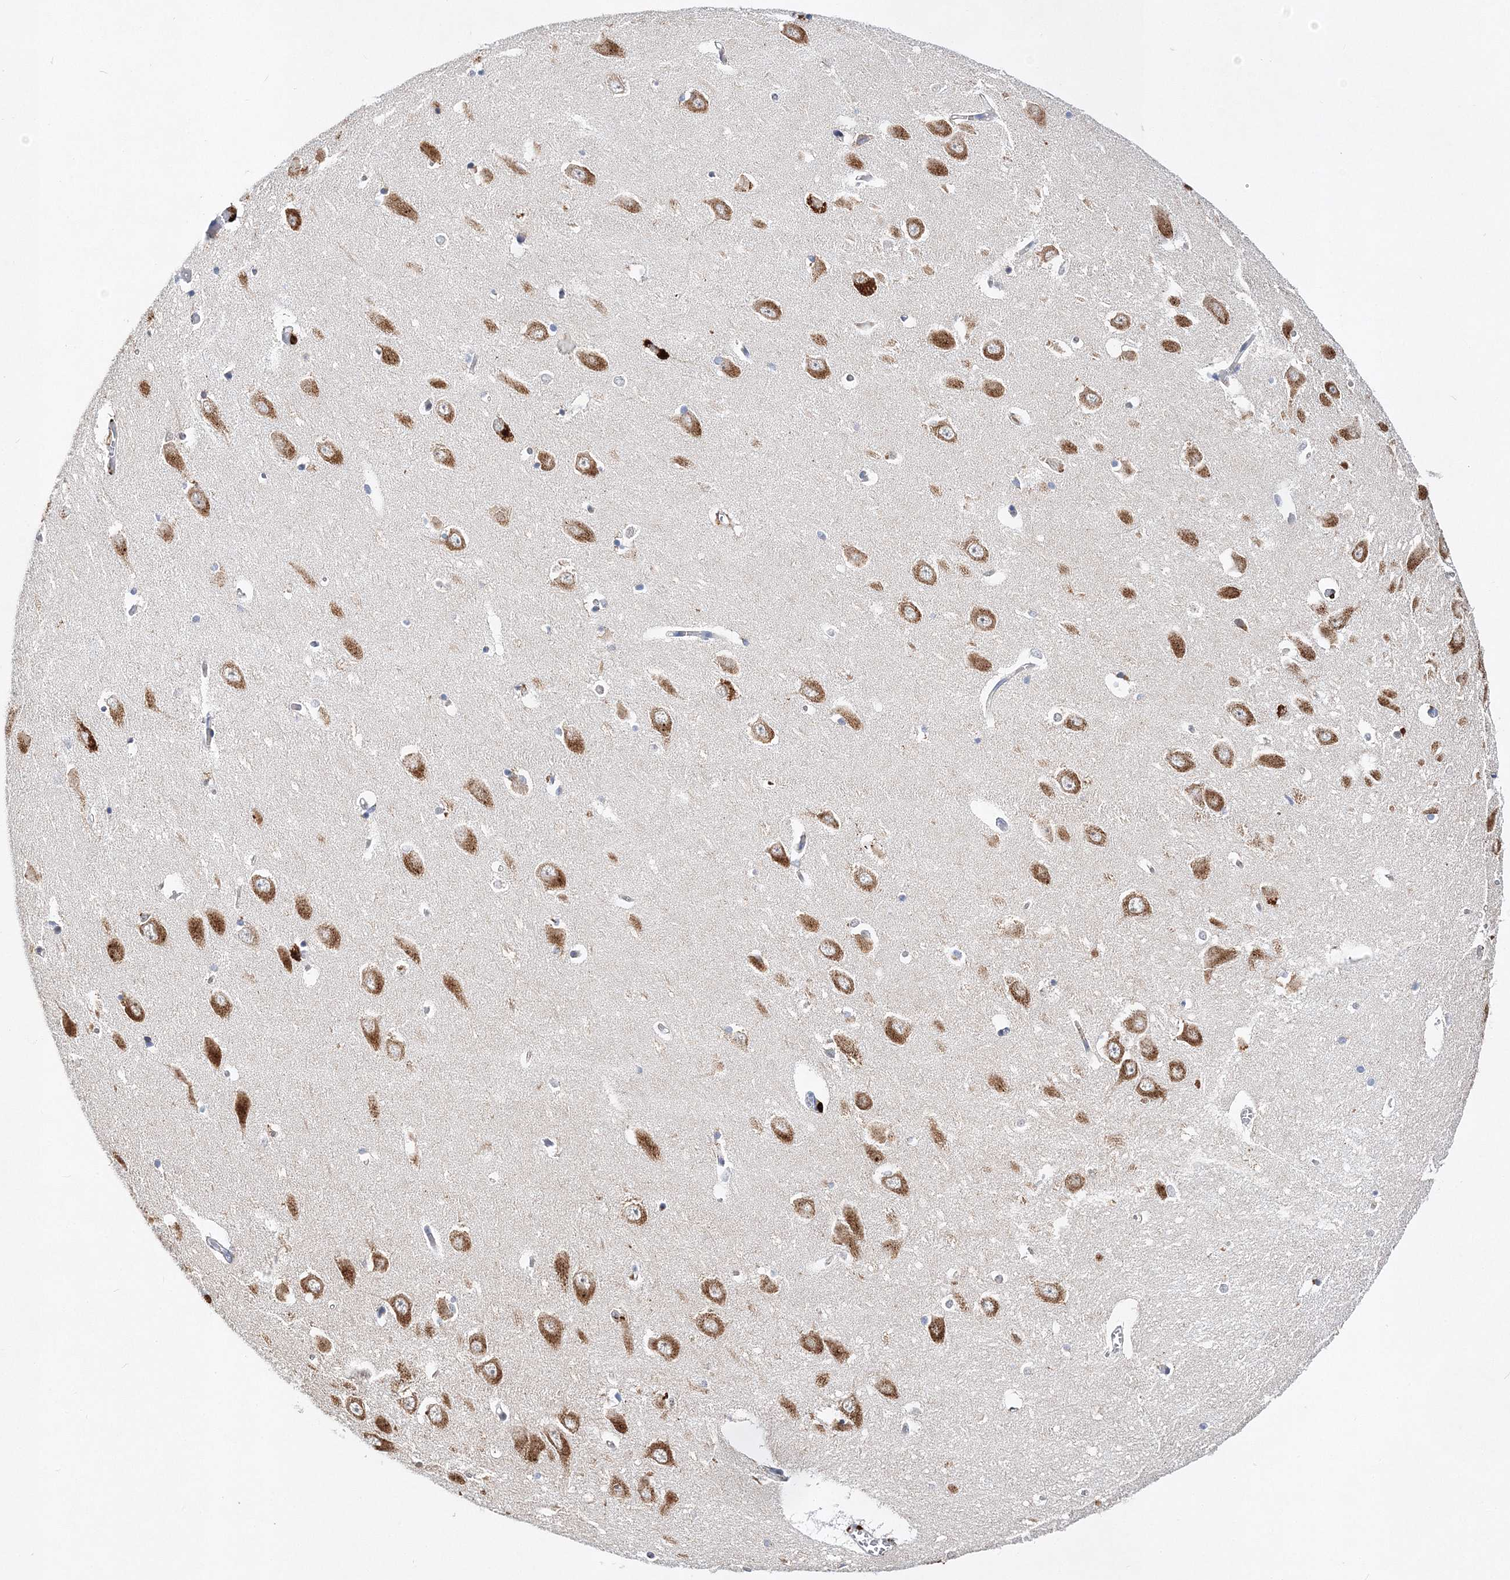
{"staining": {"intensity": "moderate", "quantity": "25%-75%", "location": "cytoplasmic/membranous"}, "tissue": "hippocampus", "cell_type": "Glial cells", "image_type": "normal", "snomed": [{"axis": "morphology", "description": "Normal tissue, NOS"}, {"axis": "topography", "description": "Hippocampus"}], "caption": "Human hippocampus stained with a brown dye shows moderate cytoplasmic/membranous positive positivity in approximately 25%-75% of glial cells.", "gene": "C3orf38", "patient": {"sex": "male", "age": 70}}